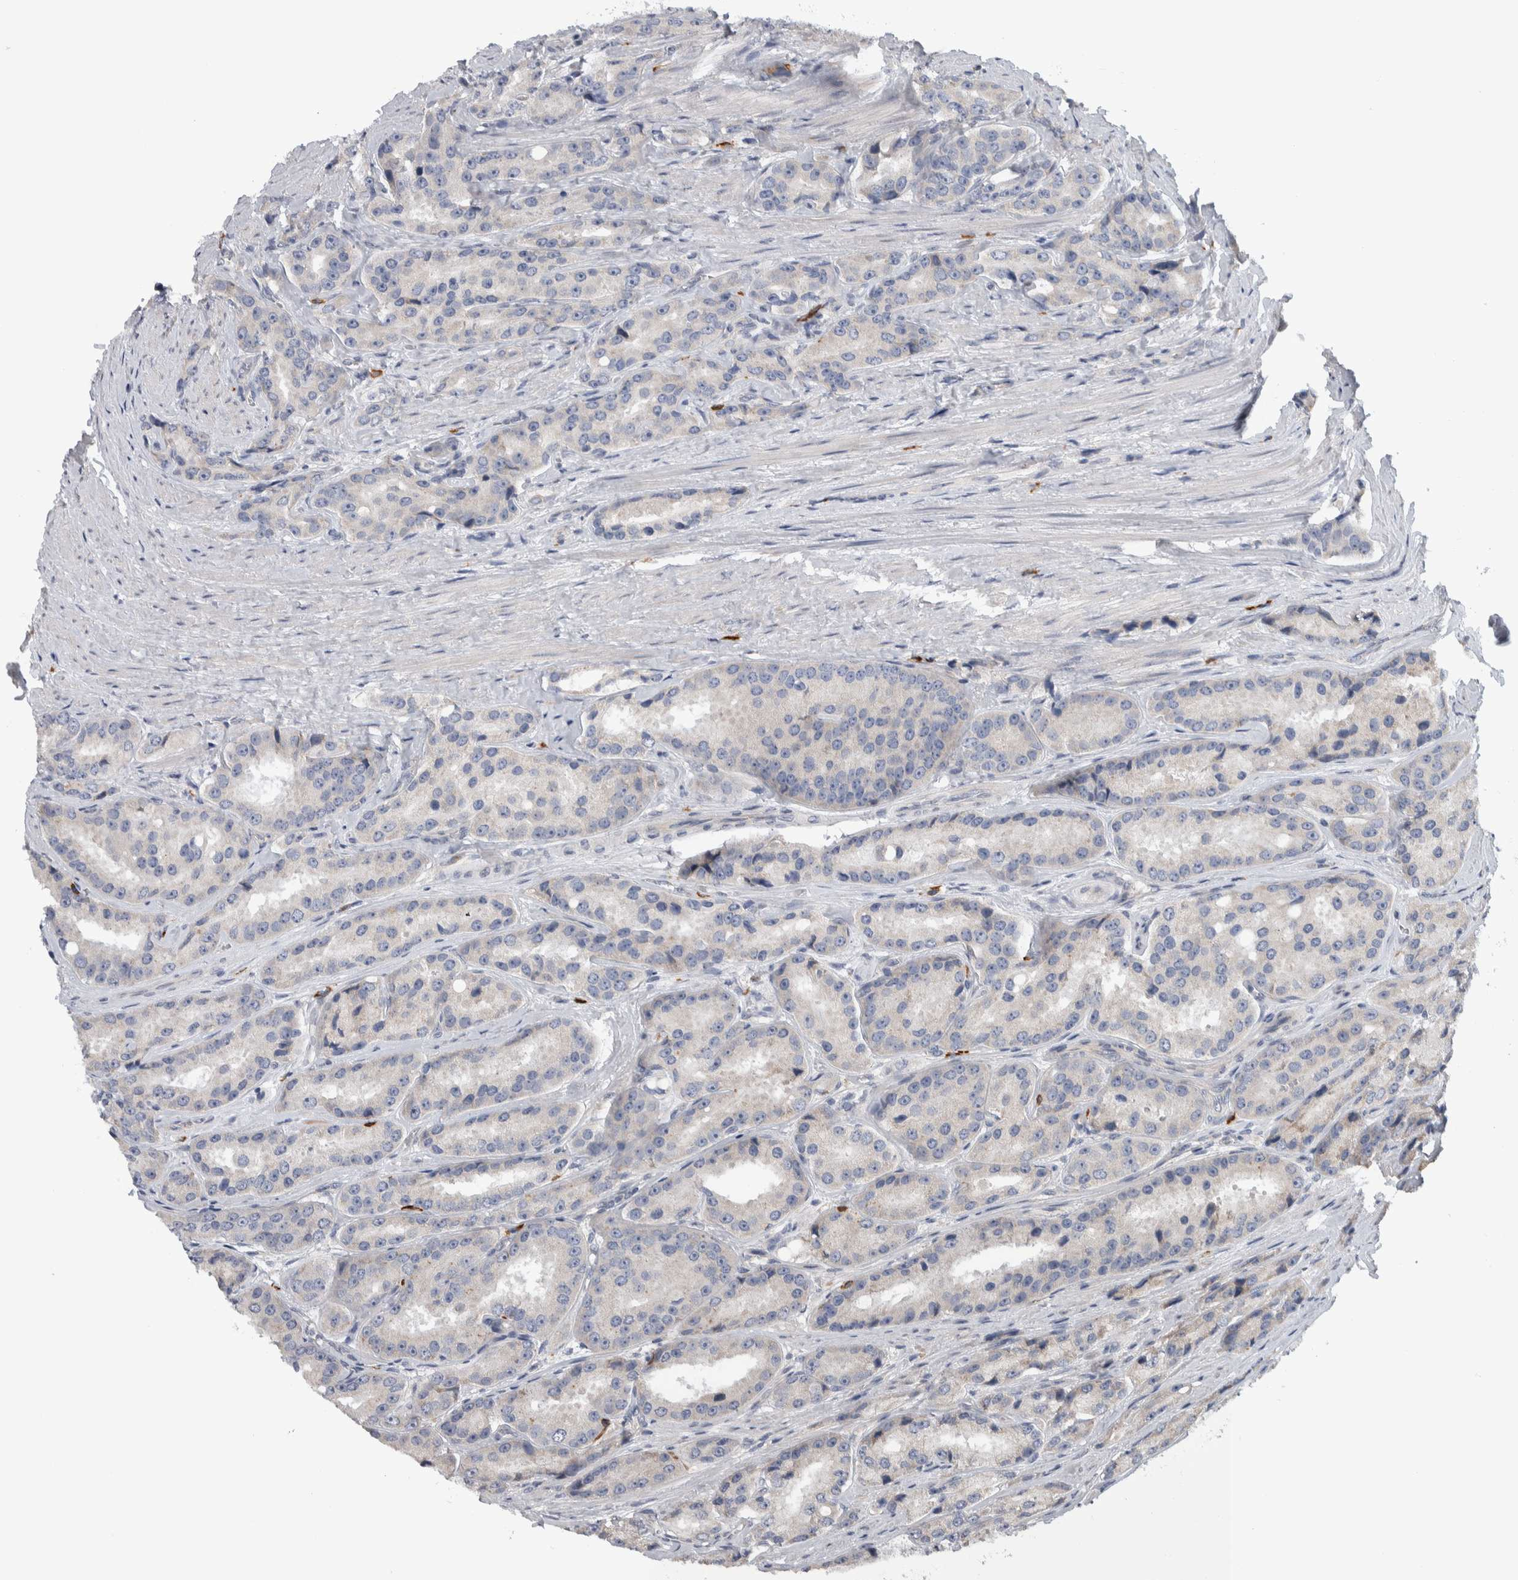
{"staining": {"intensity": "negative", "quantity": "none", "location": "none"}, "tissue": "prostate cancer", "cell_type": "Tumor cells", "image_type": "cancer", "snomed": [{"axis": "morphology", "description": "Adenocarcinoma, High grade"}, {"axis": "topography", "description": "Prostate"}], "caption": "Tumor cells are negative for brown protein staining in prostate cancer (high-grade adenocarcinoma).", "gene": "IBTK", "patient": {"sex": "male", "age": 60}}